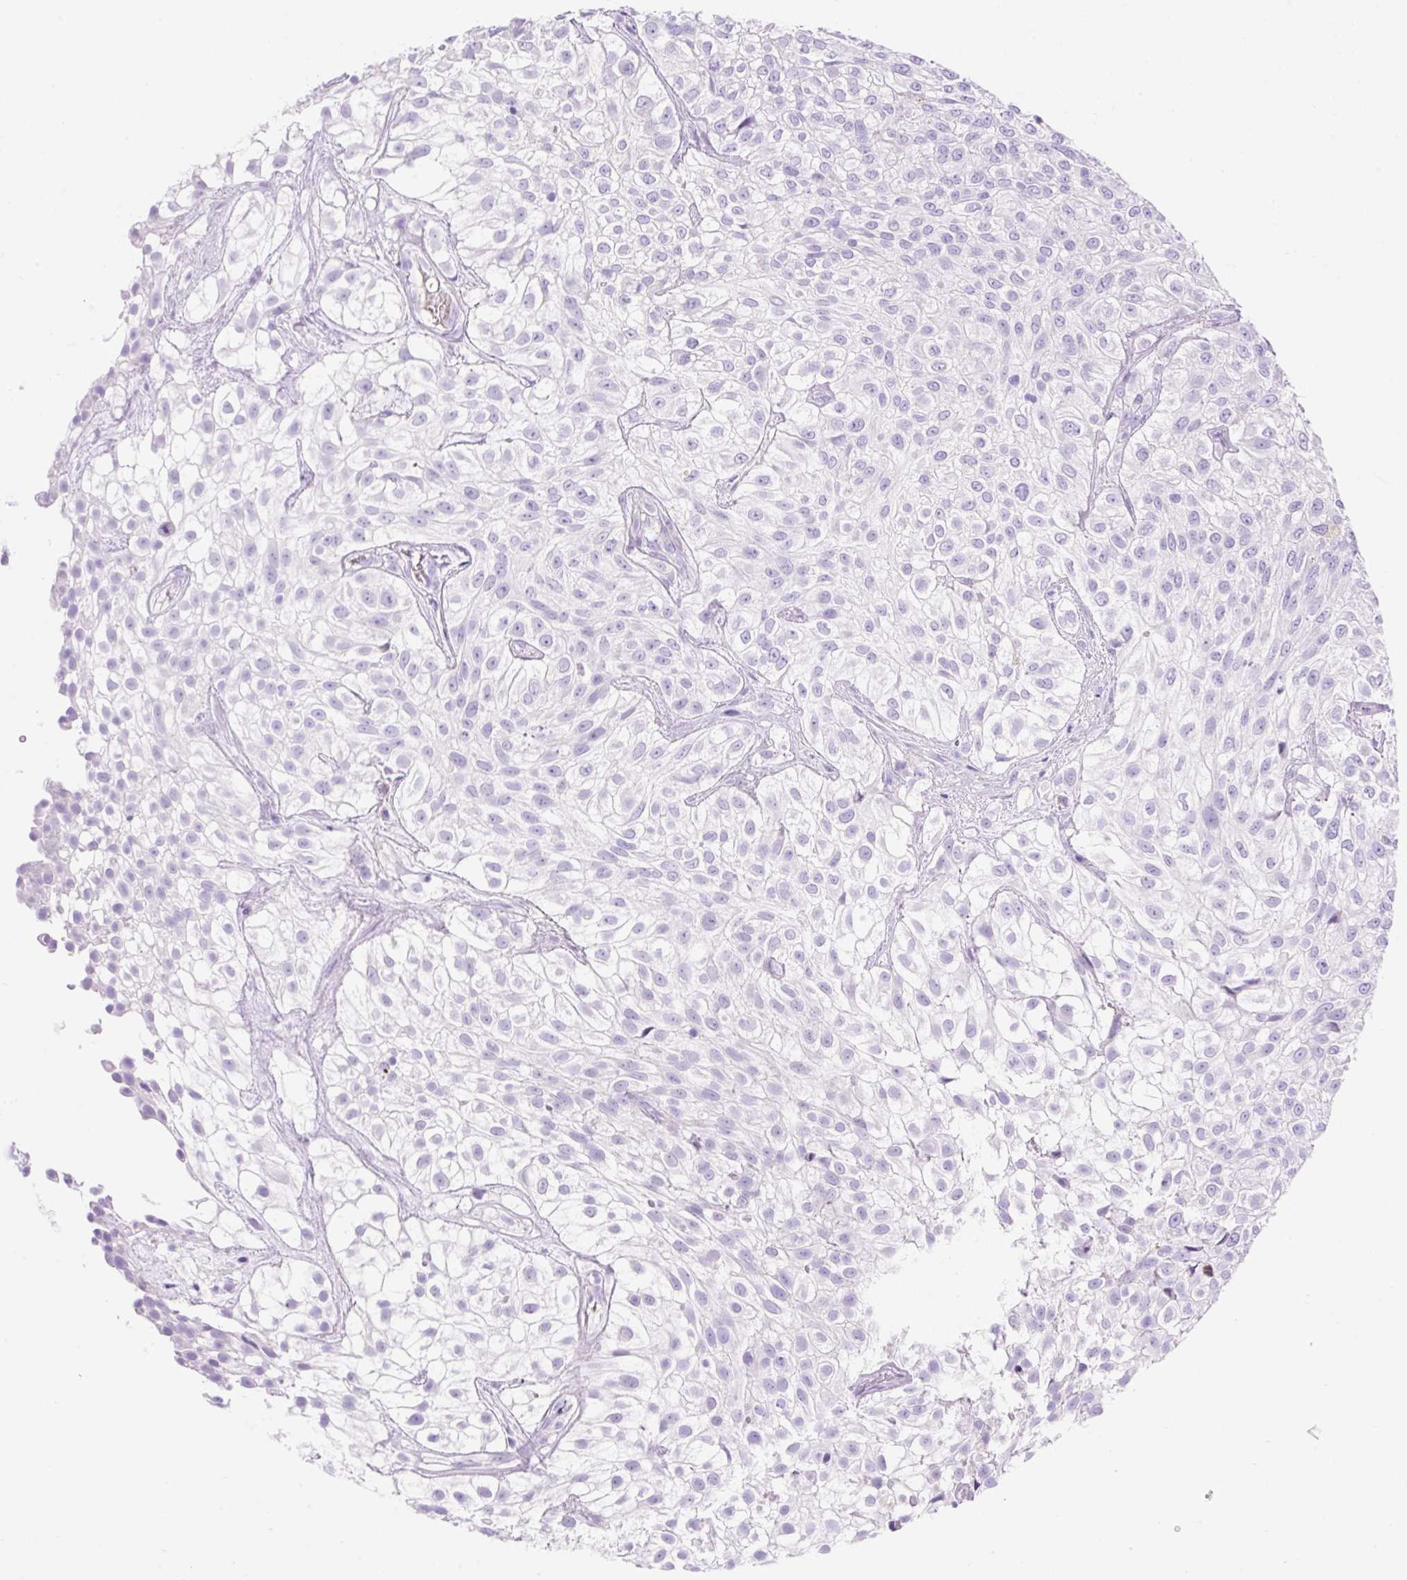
{"staining": {"intensity": "negative", "quantity": "none", "location": "none"}, "tissue": "urothelial cancer", "cell_type": "Tumor cells", "image_type": "cancer", "snomed": [{"axis": "morphology", "description": "Urothelial carcinoma, High grade"}, {"axis": "topography", "description": "Urinary bladder"}], "caption": "Urothelial cancer stained for a protein using immunohistochemistry demonstrates no staining tumor cells.", "gene": "HEXB", "patient": {"sex": "male", "age": 56}}